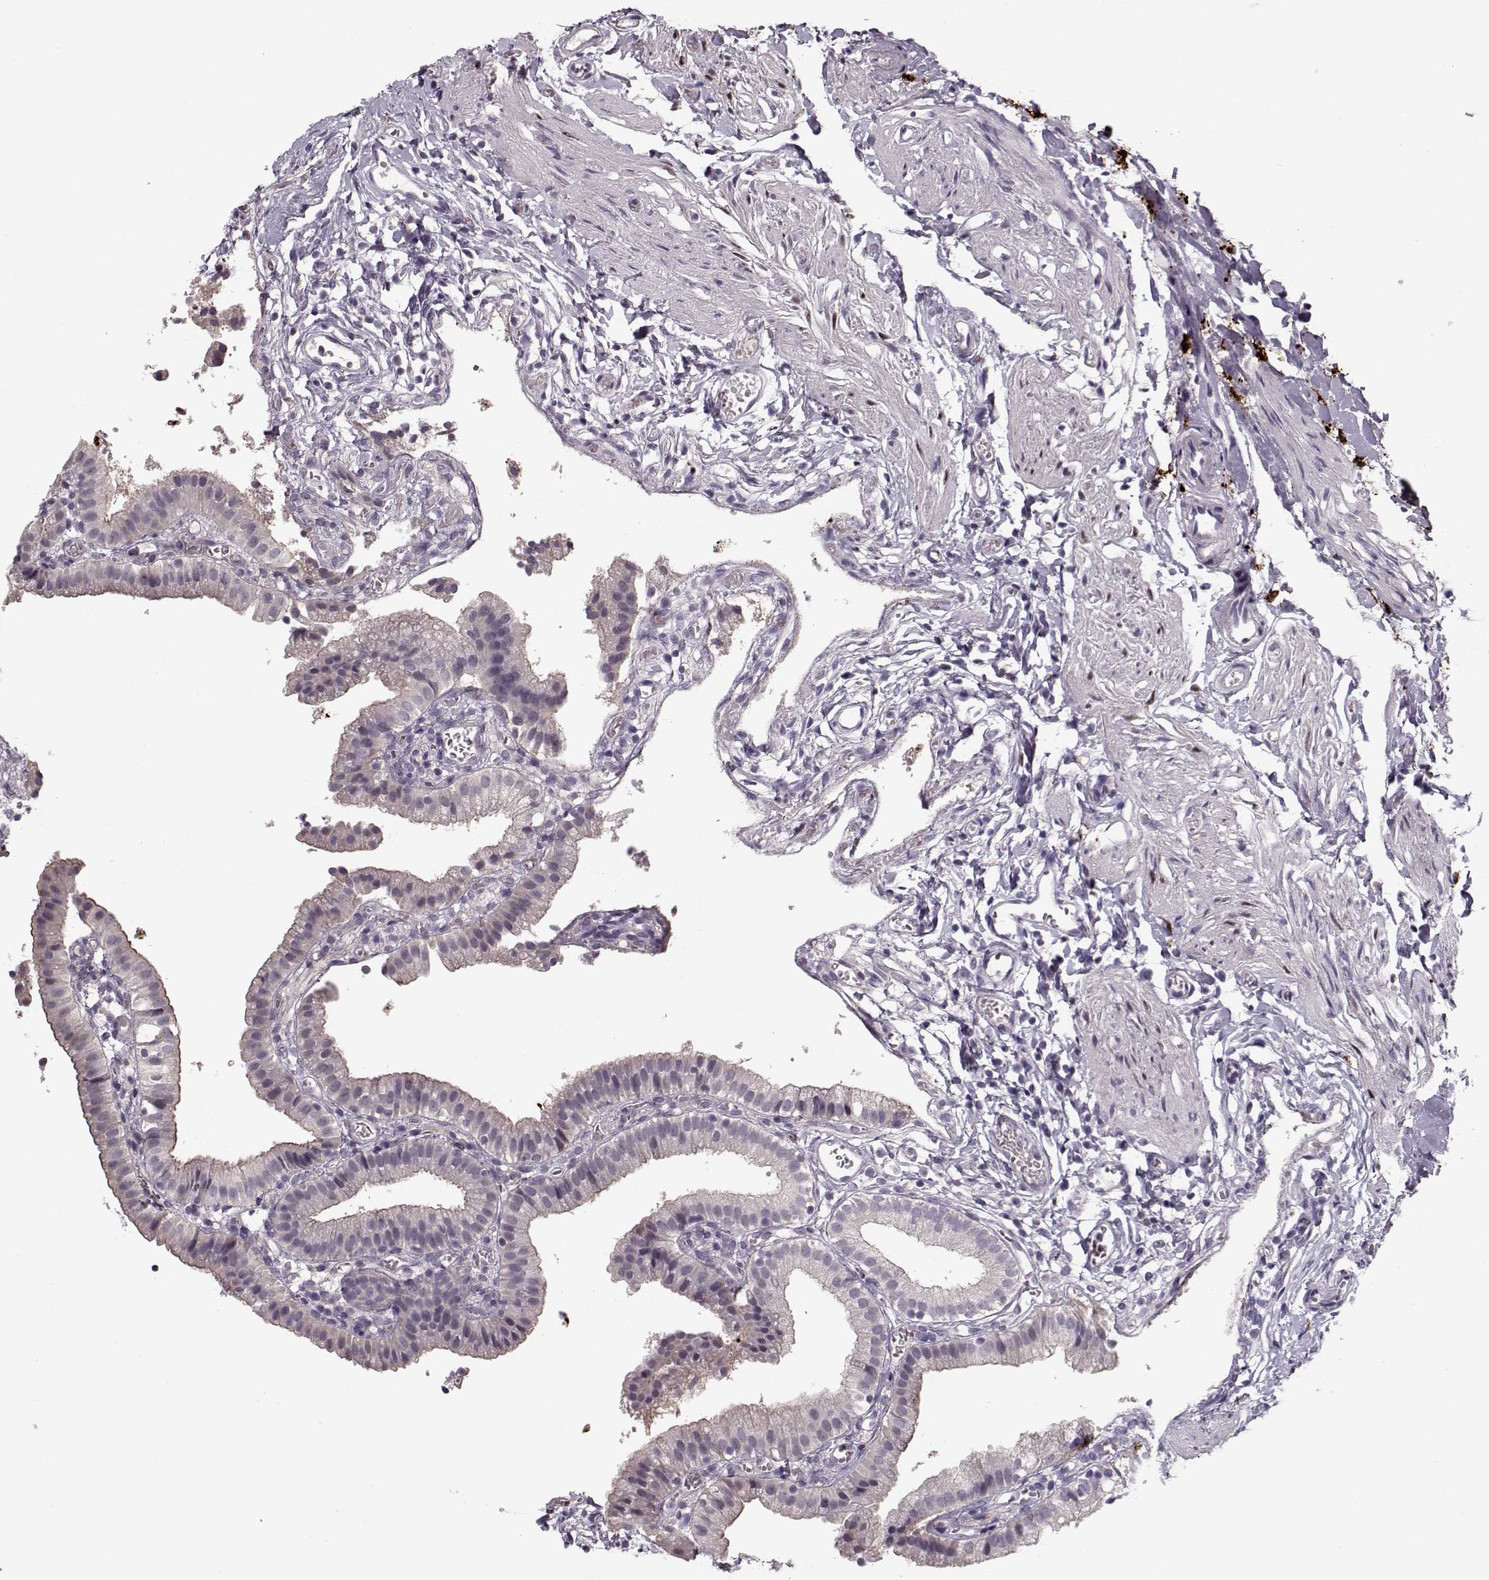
{"staining": {"intensity": "weak", "quantity": "<25%", "location": "cytoplasmic/membranous"}, "tissue": "gallbladder", "cell_type": "Glandular cells", "image_type": "normal", "snomed": [{"axis": "morphology", "description": "Normal tissue, NOS"}, {"axis": "topography", "description": "Gallbladder"}], "caption": "Glandular cells show no significant protein expression in normal gallbladder. Nuclei are stained in blue.", "gene": "DNAI3", "patient": {"sex": "female", "age": 47}}